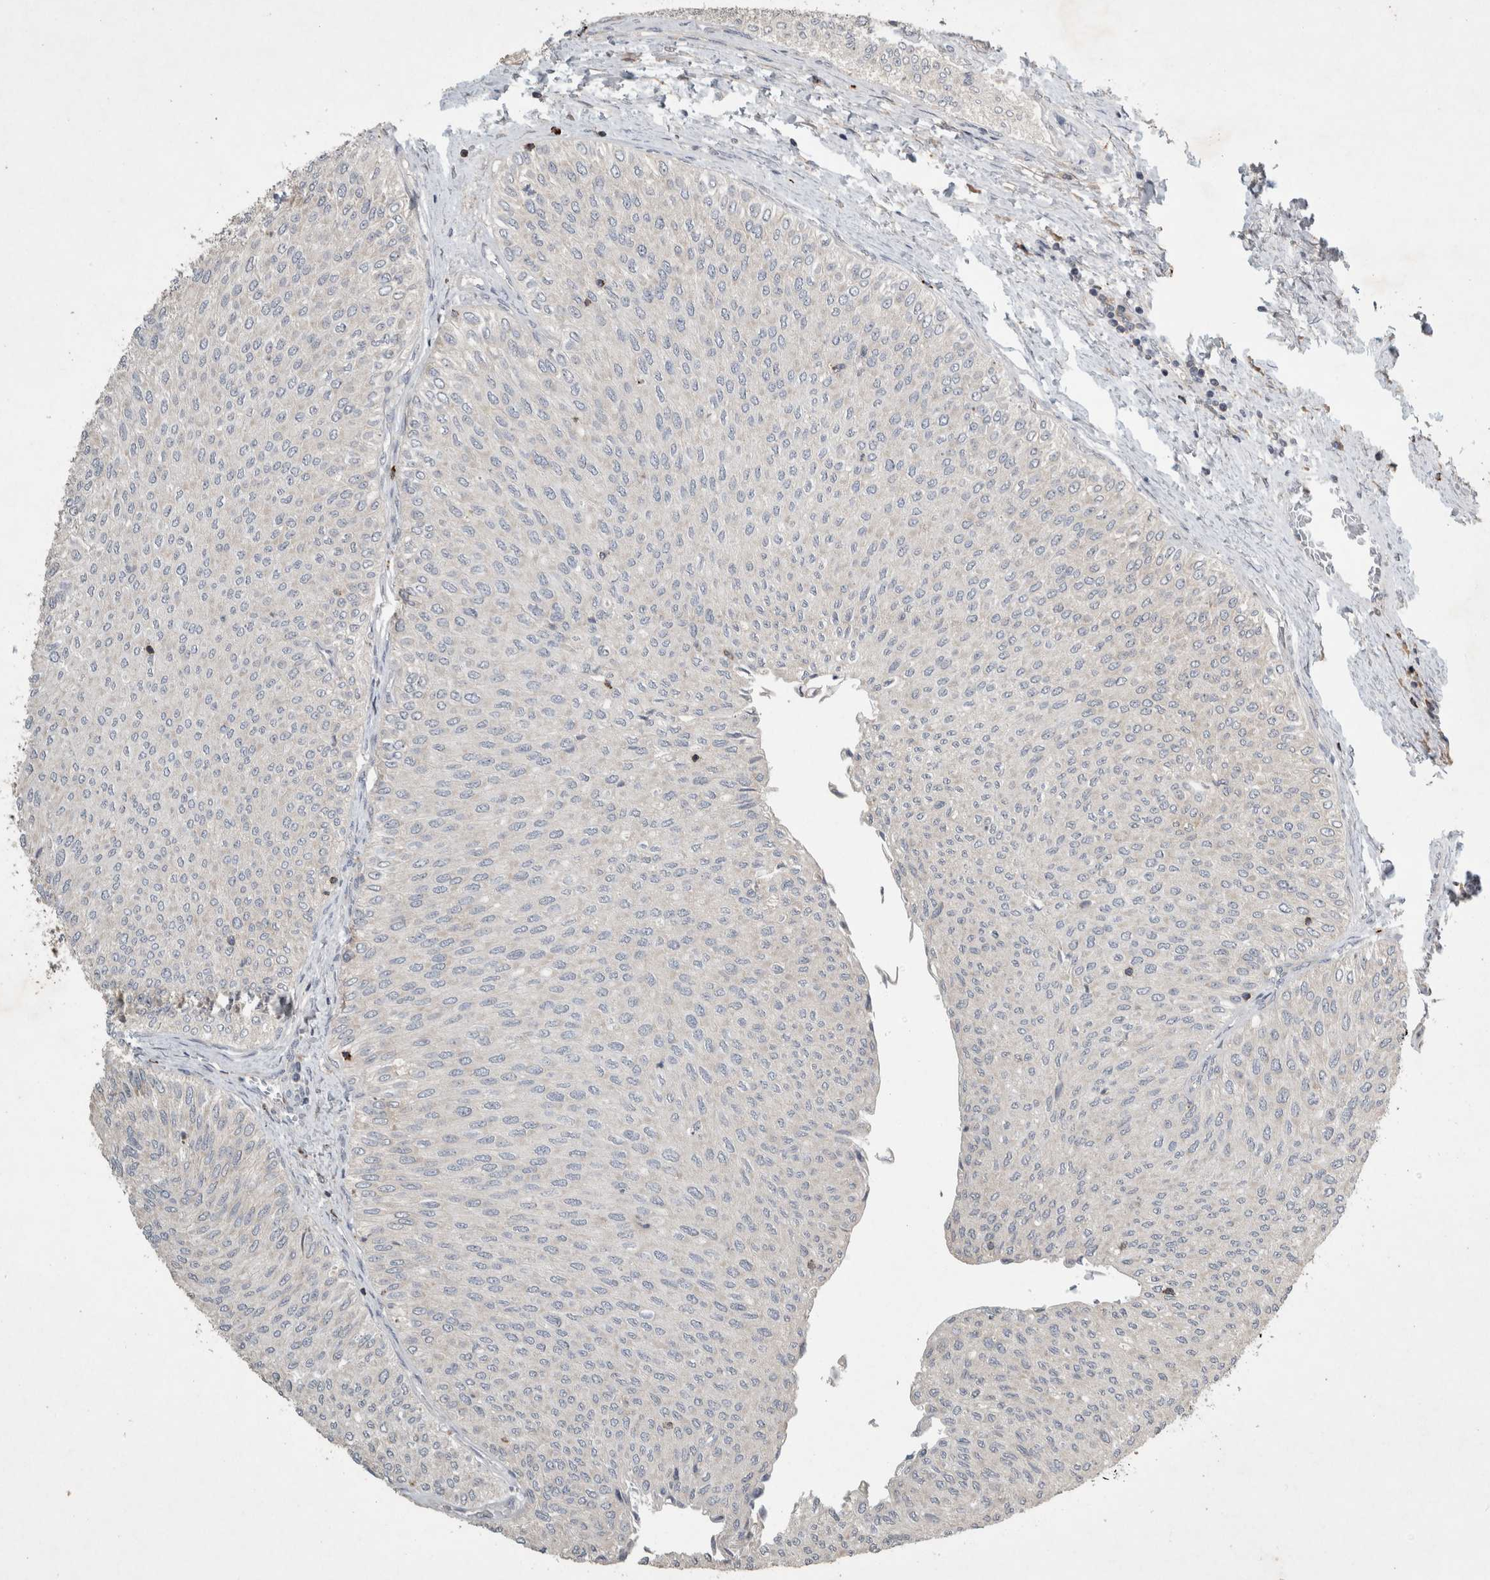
{"staining": {"intensity": "negative", "quantity": "none", "location": "none"}, "tissue": "urothelial cancer", "cell_type": "Tumor cells", "image_type": "cancer", "snomed": [{"axis": "morphology", "description": "Urothelial carcinoma, Low grade"}, {"axis": "topography", "description": "Urinary bladder"}], "caption": "Protein analysis of low-grade urothelial carcinoma demonstrates no significant positivity in tumor cells.", "gene": "SERAC1", "patient": {"sex": "male", "age": 78}}